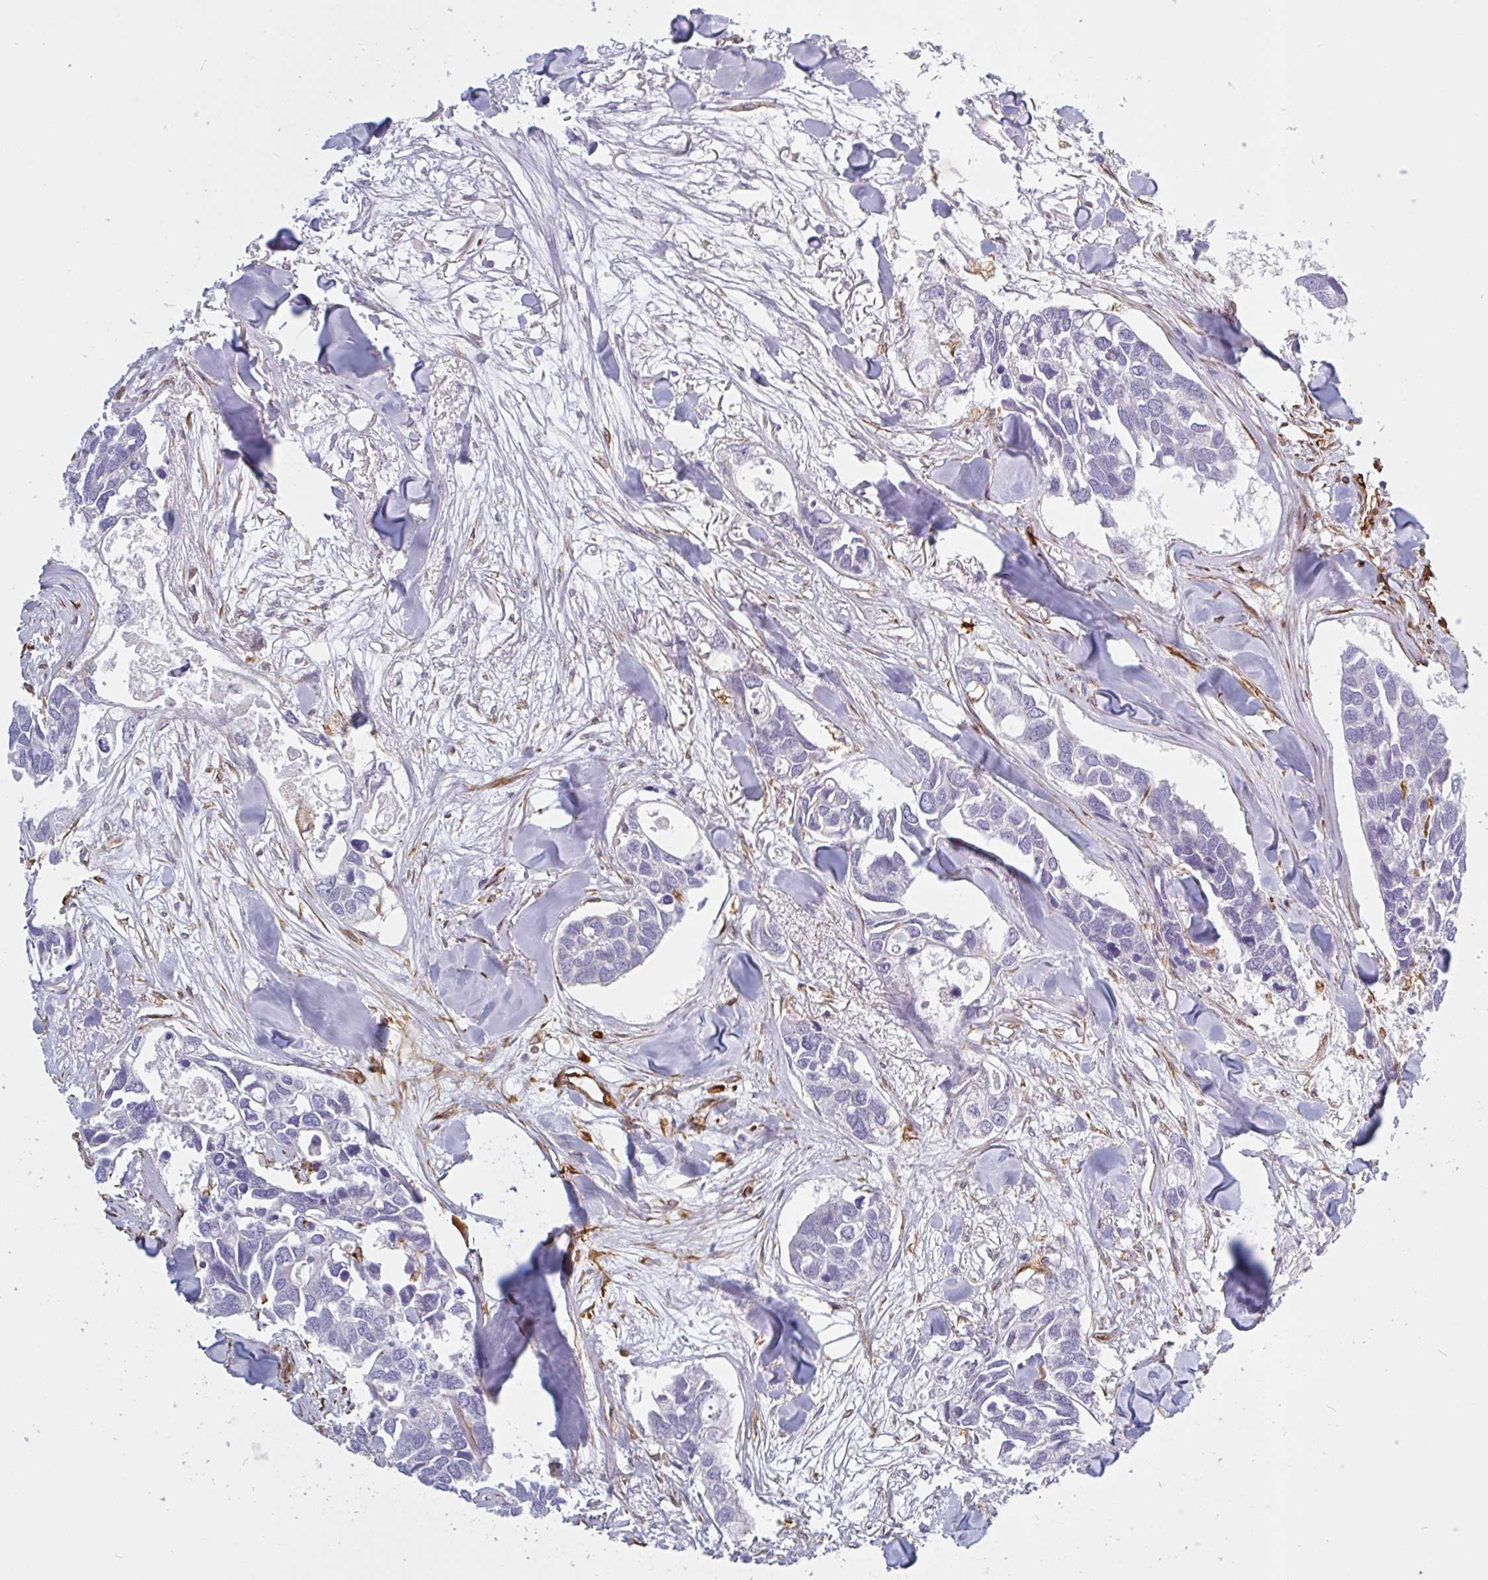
{"staining": {"intensity": "negative", "quantity": "none", "location": "none"}, "tissue": "breast cancer", "cell_type": "Tumor cells", "image_type": "cancer", "snomed": [{"axis": "morphology", "description": "Duct carcinoma"}, {"axis": "topography", "description": "Breast"}], "caption": "Tumor cells show no significant positivity in breast cancer (invasive ductal carcinoma).", "gene": "PPFIA1", "patient": {"sex": "female", "age": 83}}